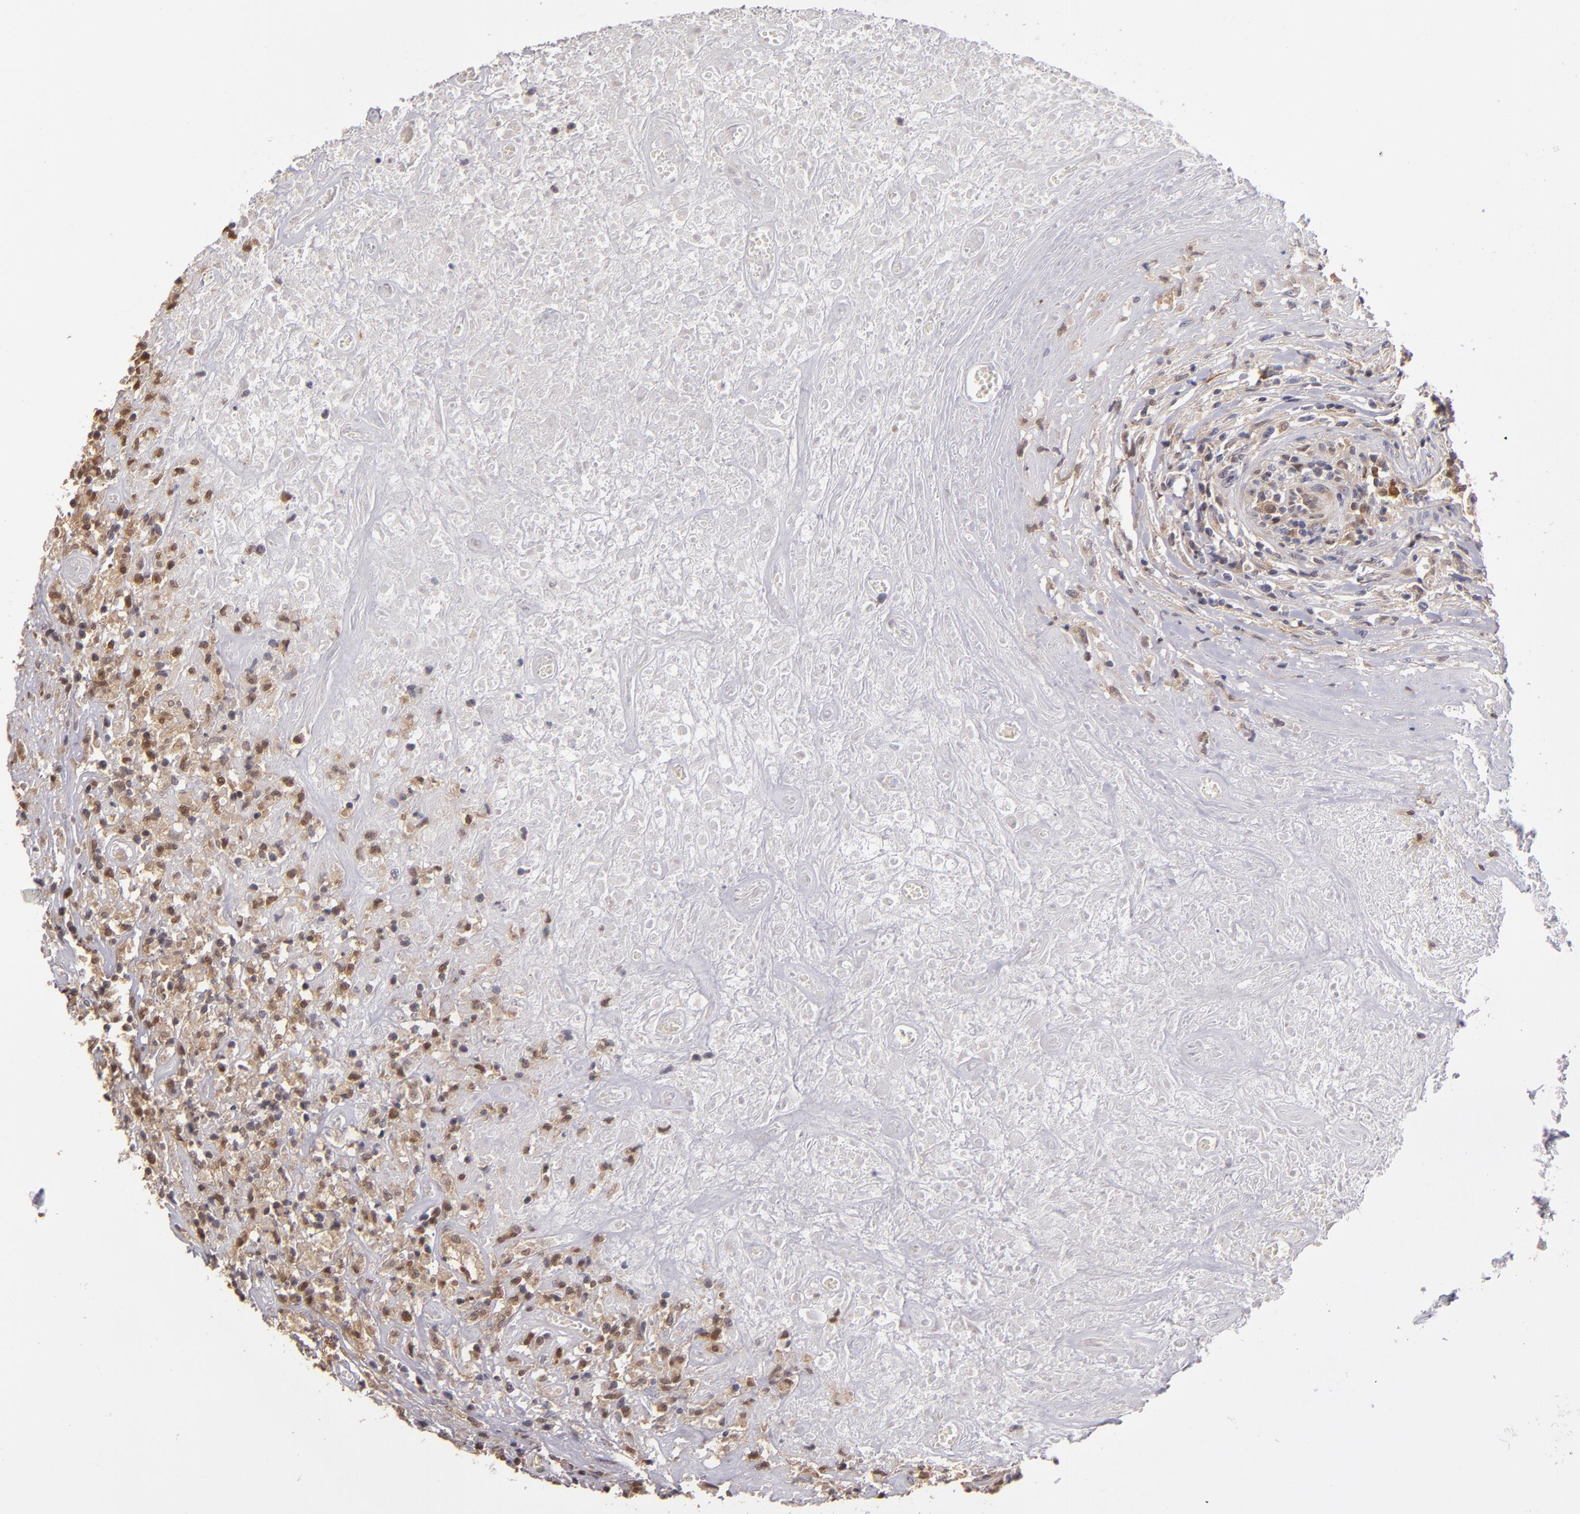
{"staining": {"intensity": "weak", "quantity": "25%-75%", "location": "cytoplasmic/membranous"}, "tissue": "lymphoma", "cell_type": "Tumor cells", "image_type": "cancer", "snomed": [{"axis": "morphology", "description": "Hodgkin's disease, NOS"}, {"axis": "topography", "description": "Lymph node"}], "caption": "Protein expression by immunohistochemistry displays weak cytoplasmic/membranous positivity in approximately 25%-75% of tumor cells in lymphoma. (DAB = brown stain, brightfield microscopy at high magnification).", "gene": "CASP1", "patient": {"sex": "male", "age": 46}}